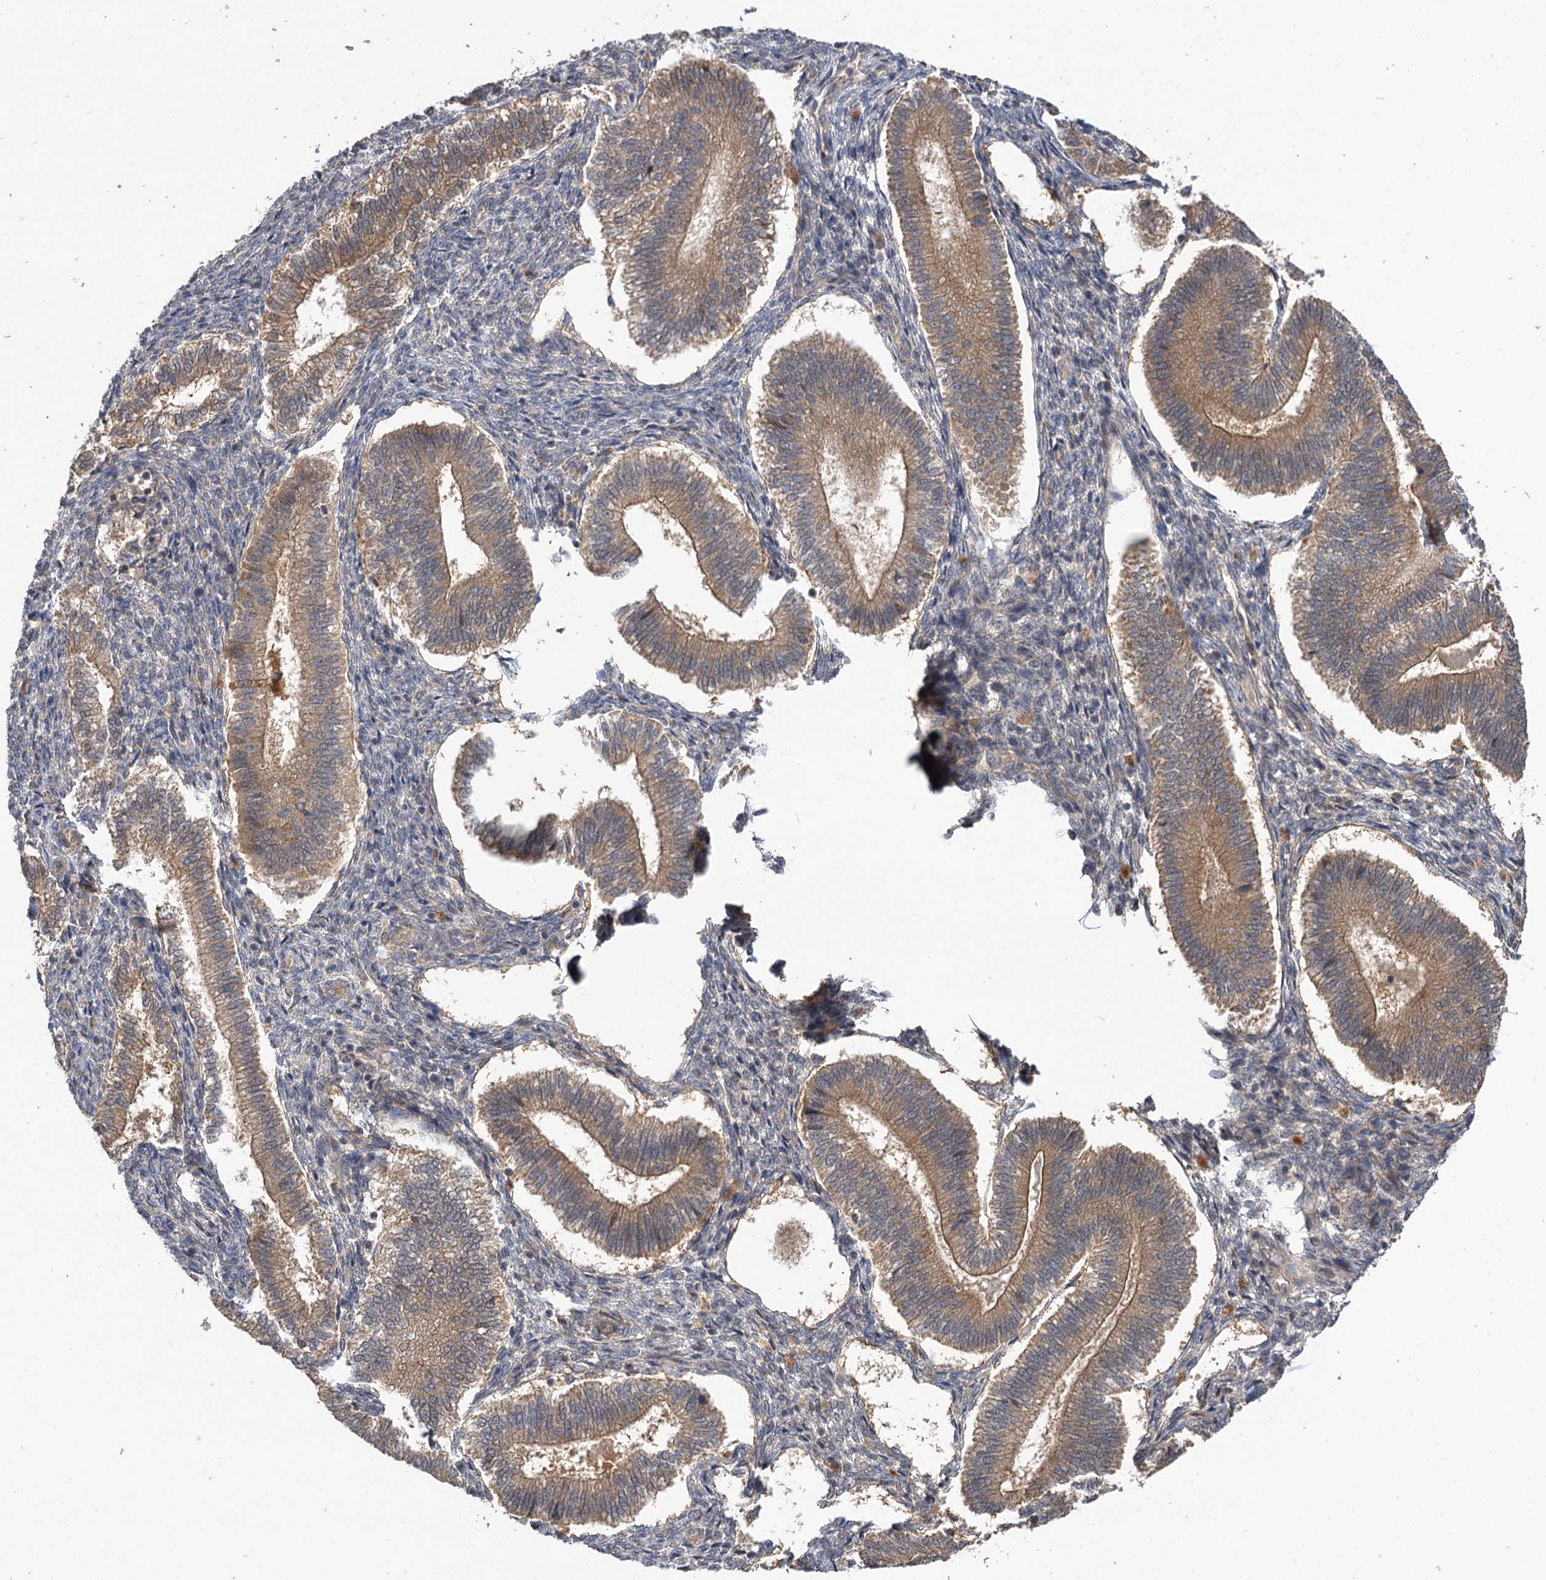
{"staining": {"intensity": "negative", "quantity": "none", "location": "none"}, "tissue": "endometrium", "cell_type": "Cells in endometrial stroma", "image_type": "normal", "snomed": [{"axis": "morphology", "description": "Normal tissue, NOS"}, {"axis": "topography", "description": "Endometrium"}], "caption": "This is a photomicrograph of IHC staining of benign endometrium, which shows no positivity in cells in endometrial stroma. Brightfield microscopy of immunohistochemistry stained with DAB (brown) and hematoxylin (blue), captured at high magnification.", "gene": "FBXW8", "patient": {"sex": "female", "age": 25}}